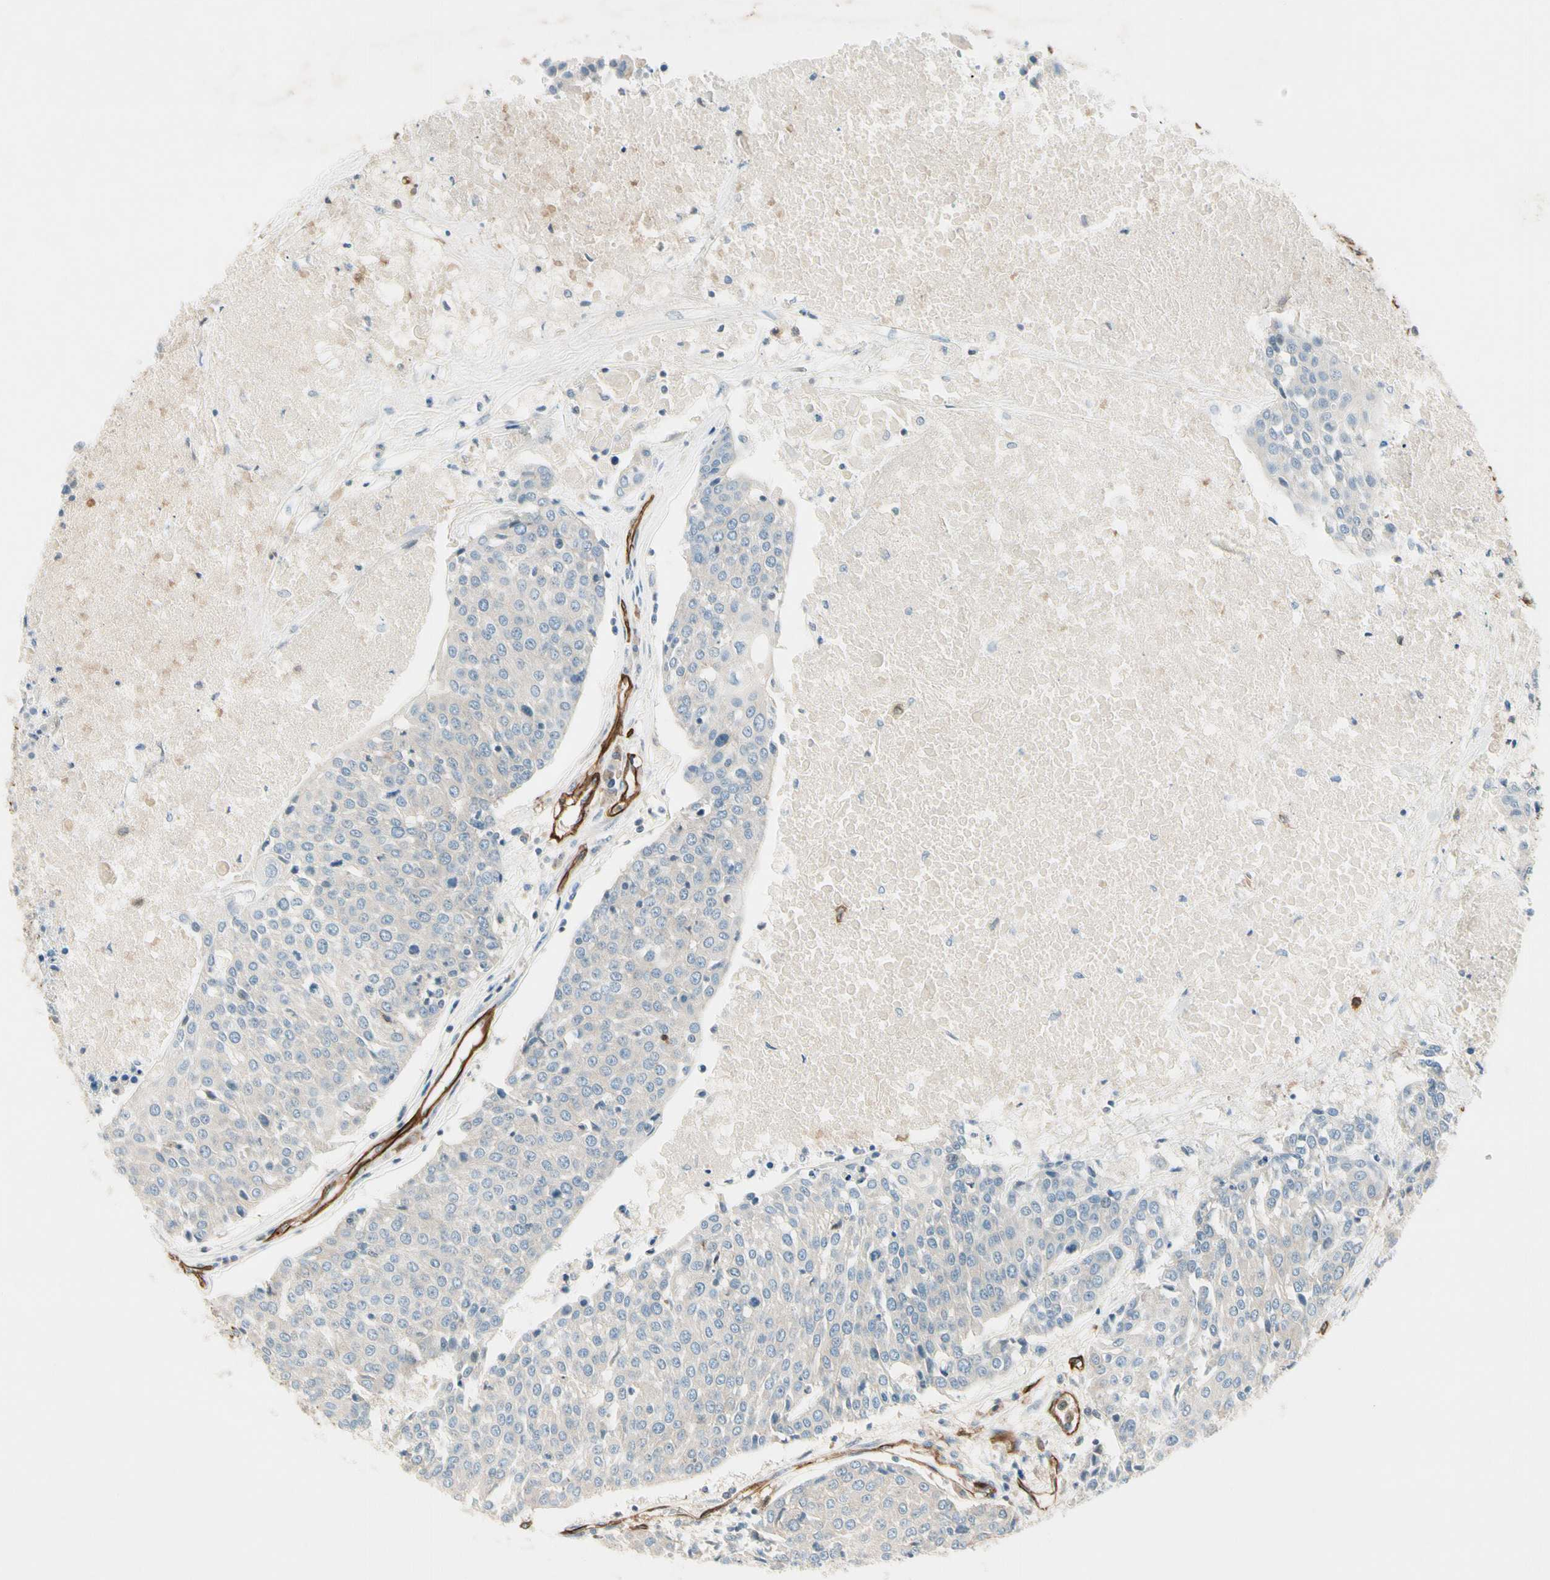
{"staining": {"intensity": "negative", "quantity": "none", "location": "none"}, "tissue": "urothelial cancer", "cell_type": "Tumor cells", "image_type": "cancer", "snomed": [{"axis": "morphology", "description": "Urothelial carcinoma, High grade"}, {"axis": "topography", "description": "Urinary bladder"}], "caption": "This is an IHC micrograph of human high-grade urothelial carcinoma. There is no expression in tumor cells.", "gene": "CD93", "patient": {"sex": "female", "age": 85}}